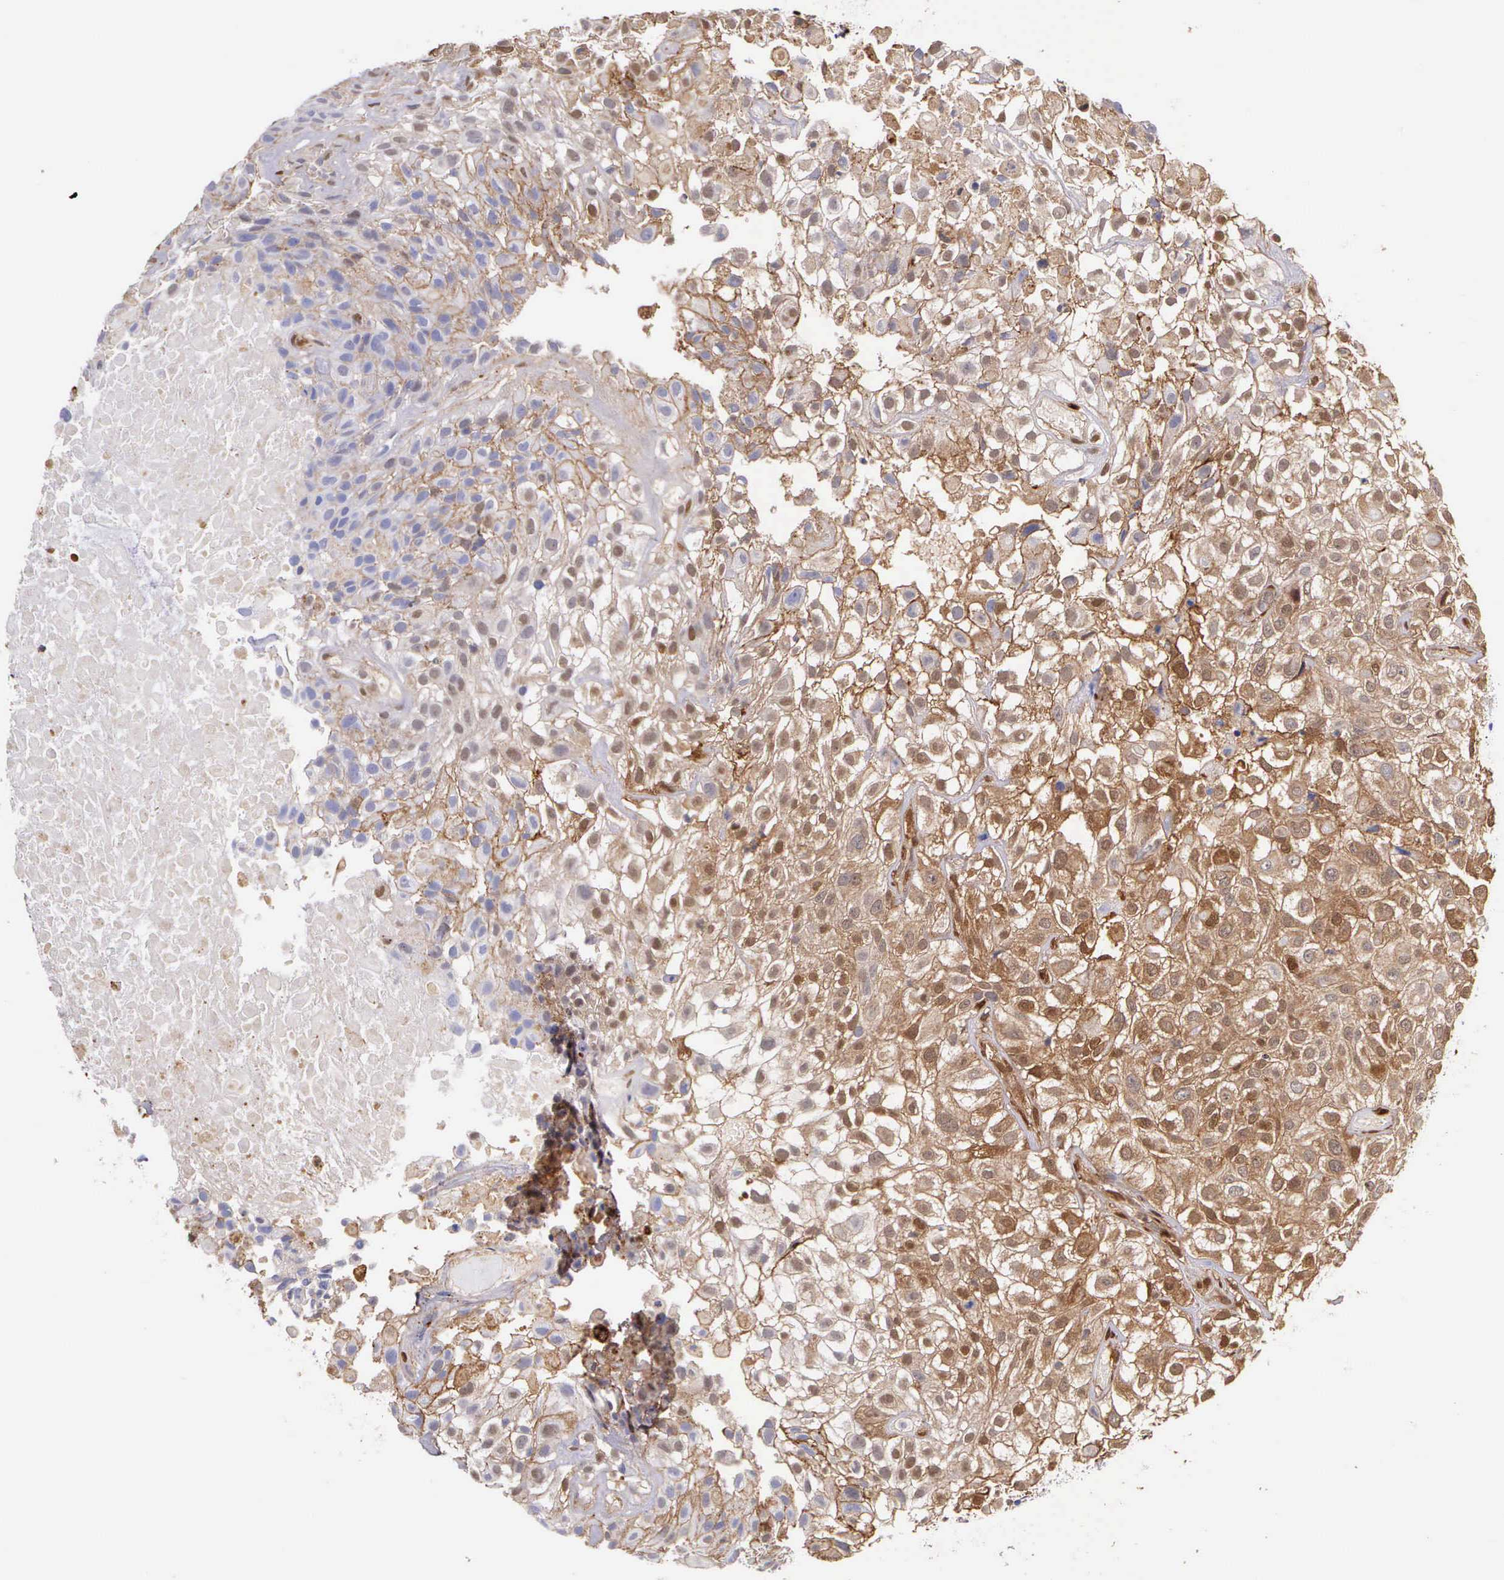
{"staining": {"intensity": "moderate", "quantity": "25%-75%", "location": "cytoplasmic/membranous,nuclear"}, "tissue": "urothelial cancer", "cell_type": "Tumor cells", "image_type": "cancer", "snomed": [{"axis": "morphology", "description": "Urothelial carcinoma, High grade"}, {"axis": "topography", "description": "Urinary bladder"}], "caption": "IHC photomicrograph of human high-grade urothelial carcinoma stained for a protein (brown), which exhibits medium levels of moderate cytoplasmic/membranous and nuclear positivity in about 25%-75% of tumor cells.", "gene": "LGALS1", "patient": {"sex": "male", "age": 56}}